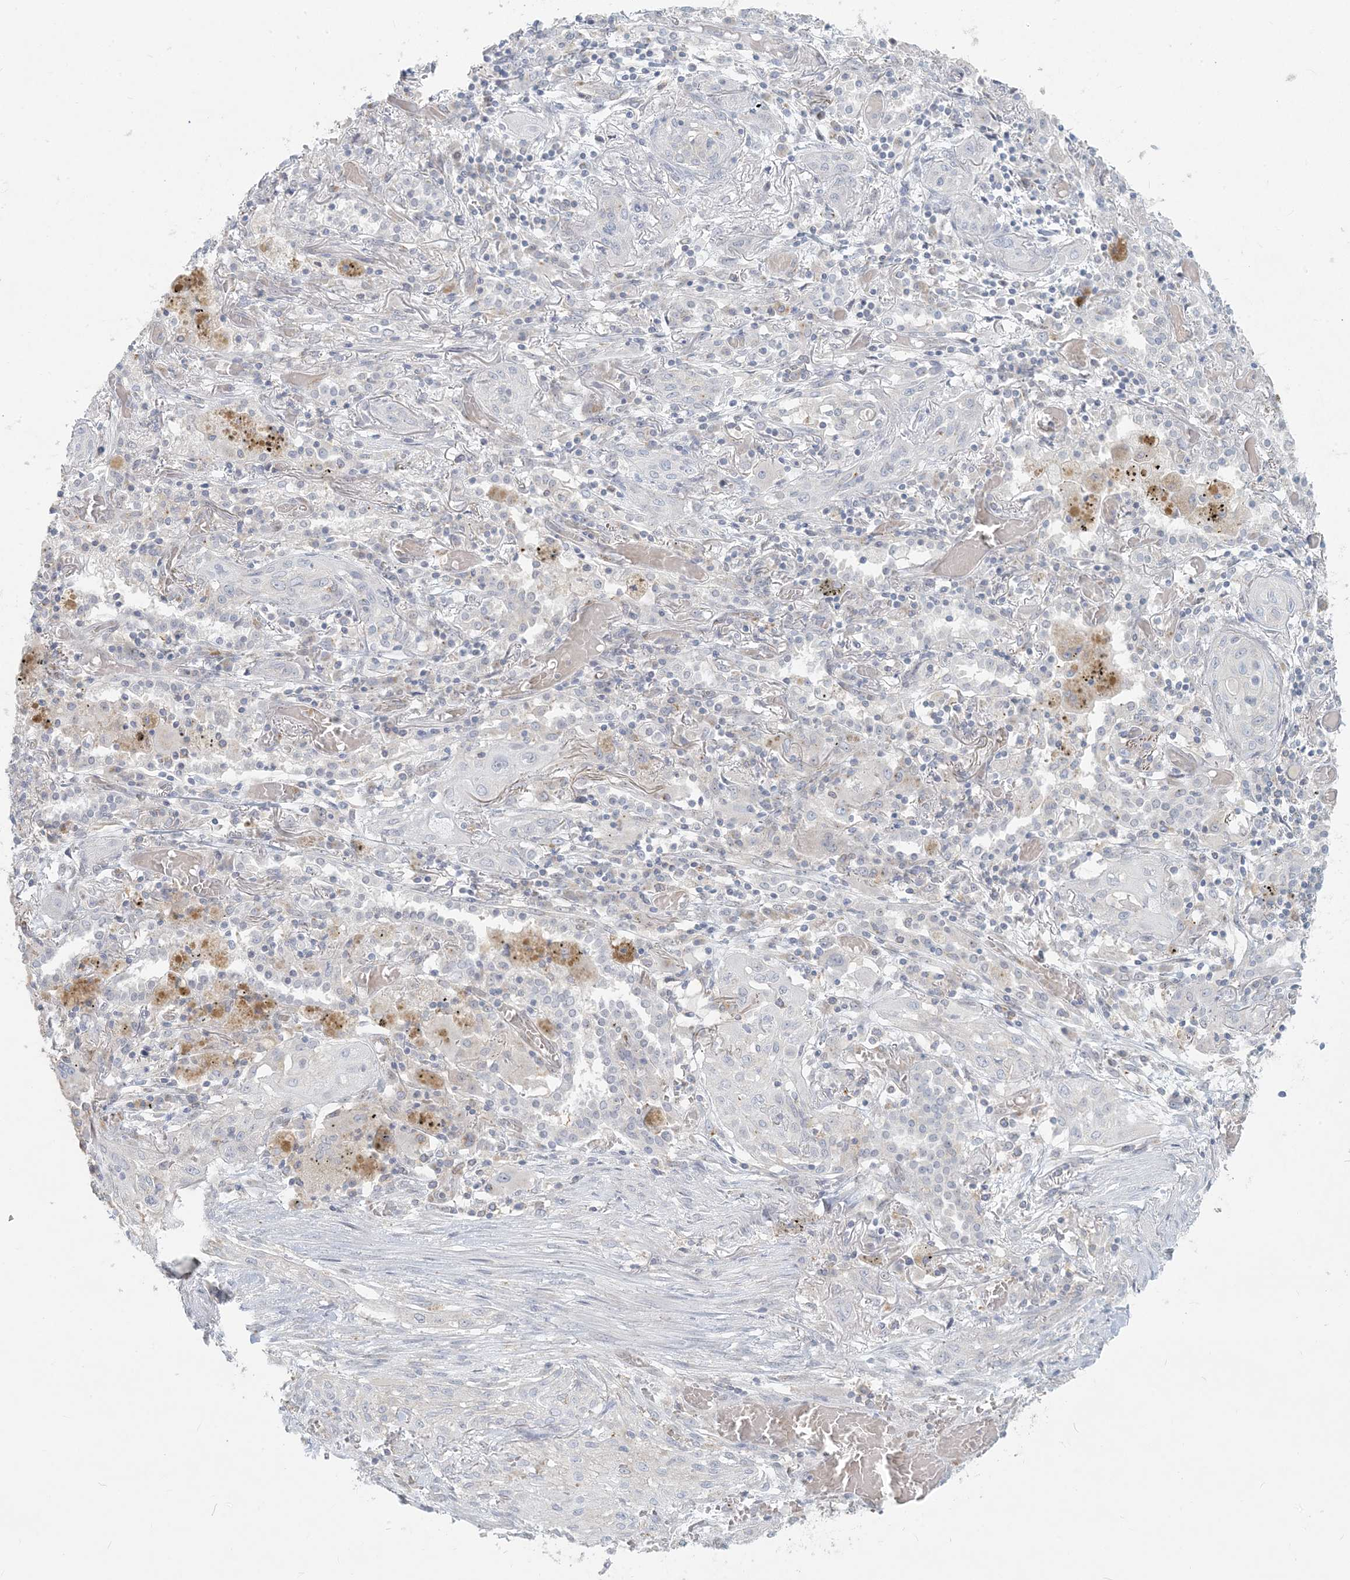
{"staining": {"intensity": "negative", "quantity": "none", "location": "none"}, "tissue": "lung cancer", "cell_type": "Tumor cells", "image_type": "cancer", "snomed": [{"axis": "morphology", "description": "Squamous cell carcinoma, NOS"}, {"axis": "topography", "description": "Lung"}], "caption": "High magnification brightfield microscopy of squamous cell carcinoma (lung) stained with DAB (brown) and counterstained with hematoxylin (blue): tumor cells show no significant staining.", "gene": "HACL1", "patient": {"sex": "female", "age": 47}}